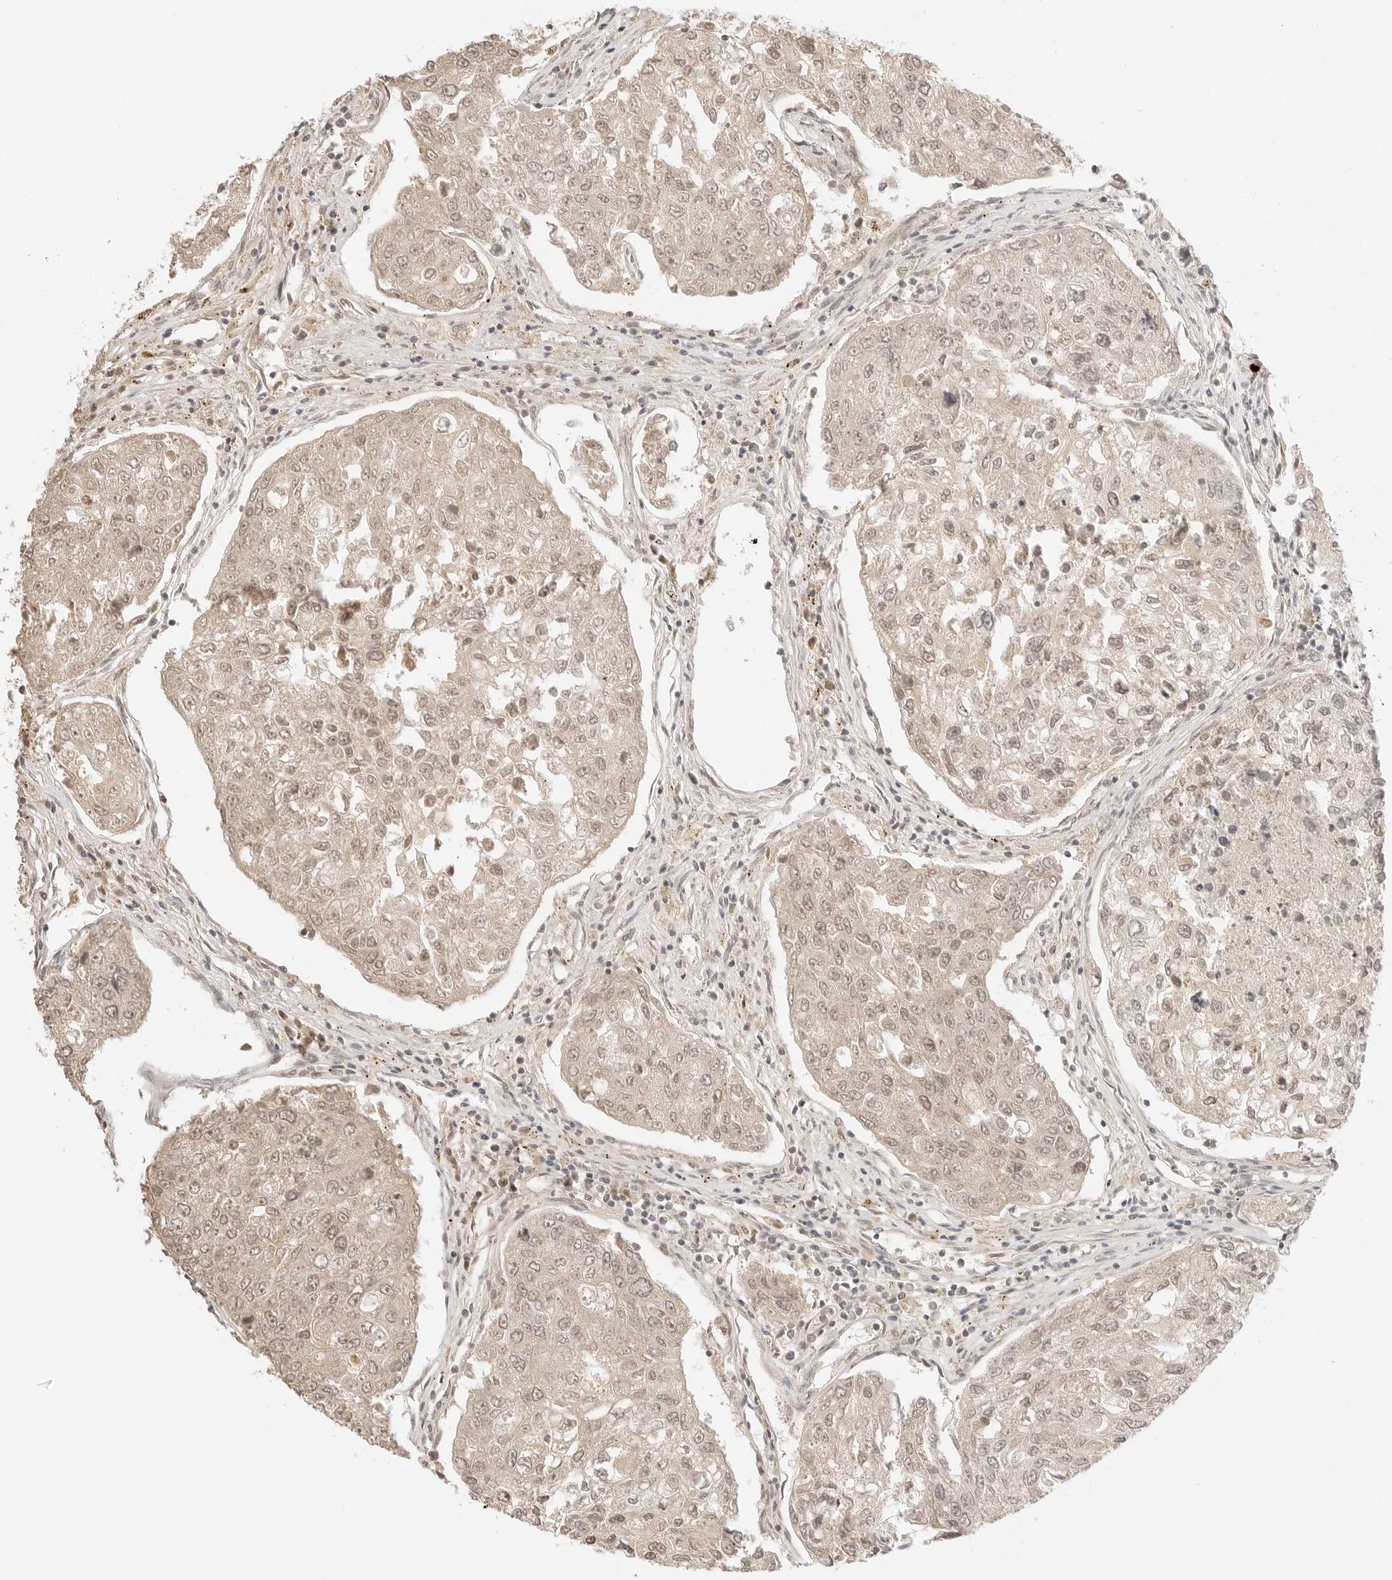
{"staining": {"intensity": "weak", "quantity": ">75%", "location": "cytoplasmic/membranous,nuclear"}, "tissue": "urothelial cancer", "cell_type": "Tumor cells", "image_type": "cancer", "snomed": [{"axis": "morphology", "description": "Urothelial carcinoma, High grade"}, {"axis": "topography", "description": "Lymph node"}, {"axis": "topography", "description": "Urinary bladder"}], "caption": "High-power microscopy captured an IHC histopathology image of high-grade urothelial carcinoma, revealing weak cytoplasmic/membranous and nuclear expression in approximately >75% of tumor cells.", "gene": "RPS6KL1", "patient": {"sex": "male", "age": 51}}